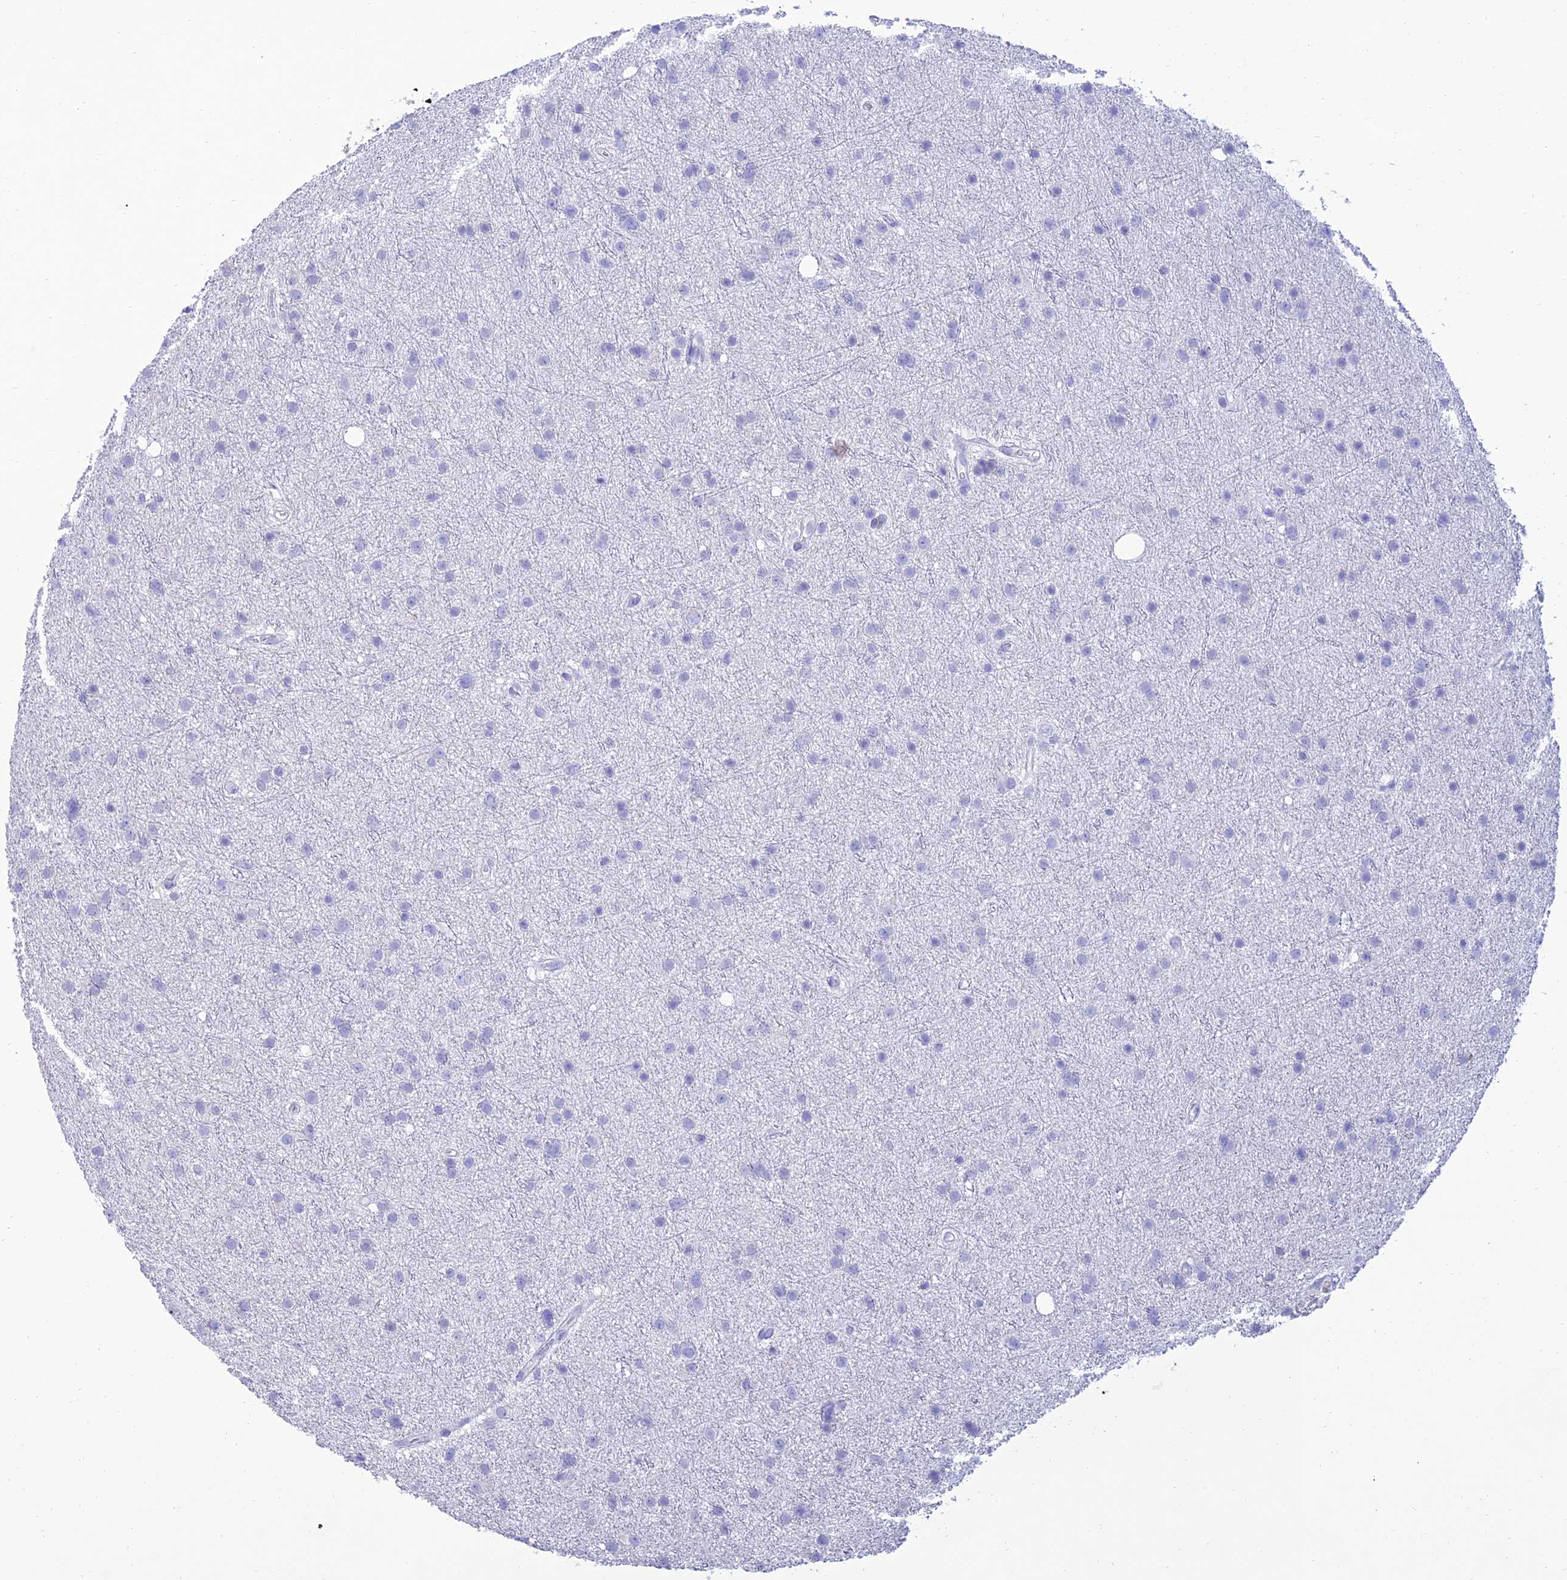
{"staining": {"intensity": "negative", "quantity": "none", "location": "none"}, "tissue": "glioma", "cell_type": "Tumor cells", "image_type": "cancer", "snomed": [{"axis": "morphology", "description": "Glioma, malignant, Low grade"}, {"axis": "topography", "description": "Cerebral cortex"}], "caption": "Tumor cells show no significant positivity in glioma.", "gene": "MAL2", "patient": {"sex": "female", "age": 39}}